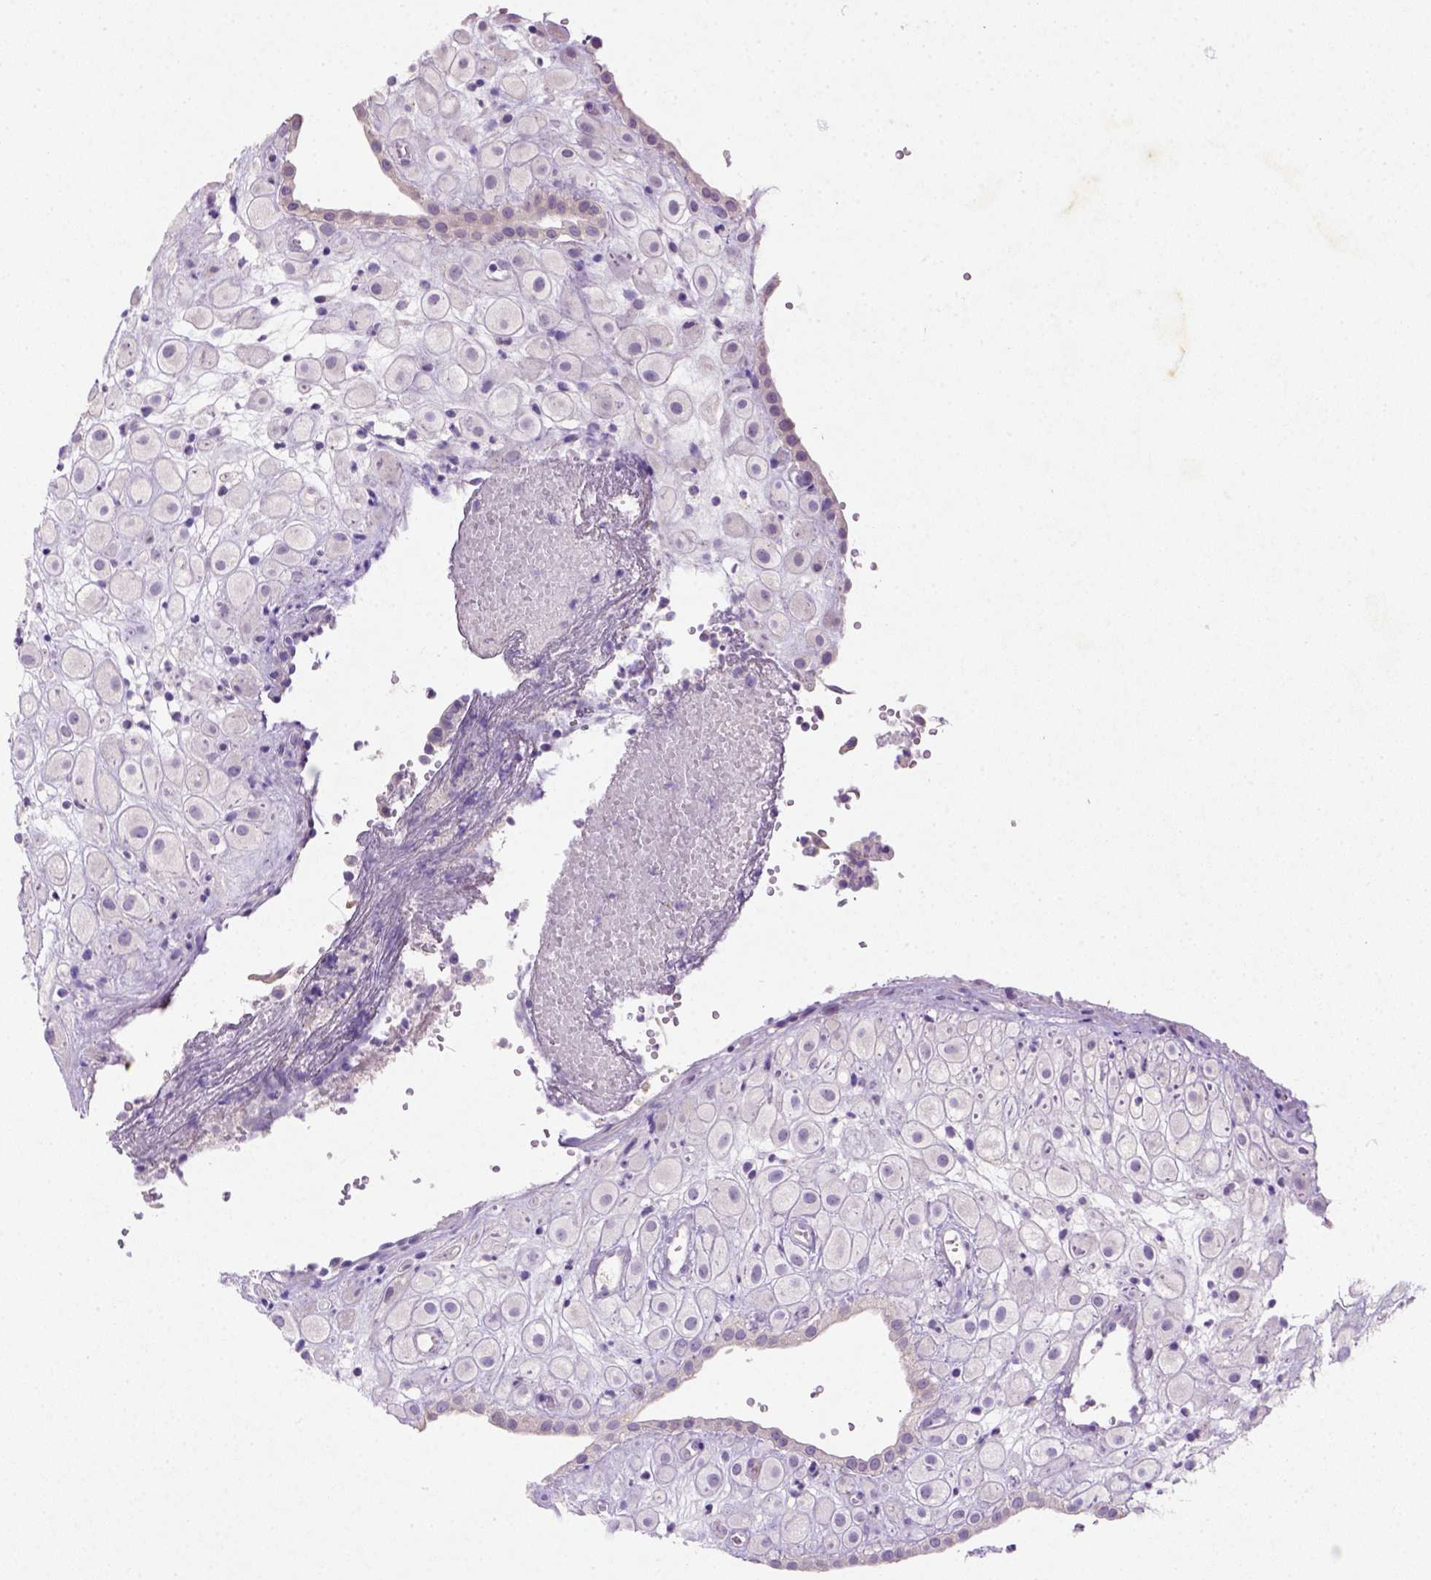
{"staining": {"intensity": "negative", "quantity": "none", "location": "none"}, "tissue": "placenta", "cell_type": "Decidual cells", "image_type": "normal", "snomed": [{"axis": "morphology", "description": "Normal tissue, NOS"}, {"axis": "topography", "description": "Placenta"}], "caption": "Immunohistochemical staining of unremarkable placenta displays no significant expression in decidual cells.", "gene": "NUDT2", "patient": {"sex": "female", "age": 24}}